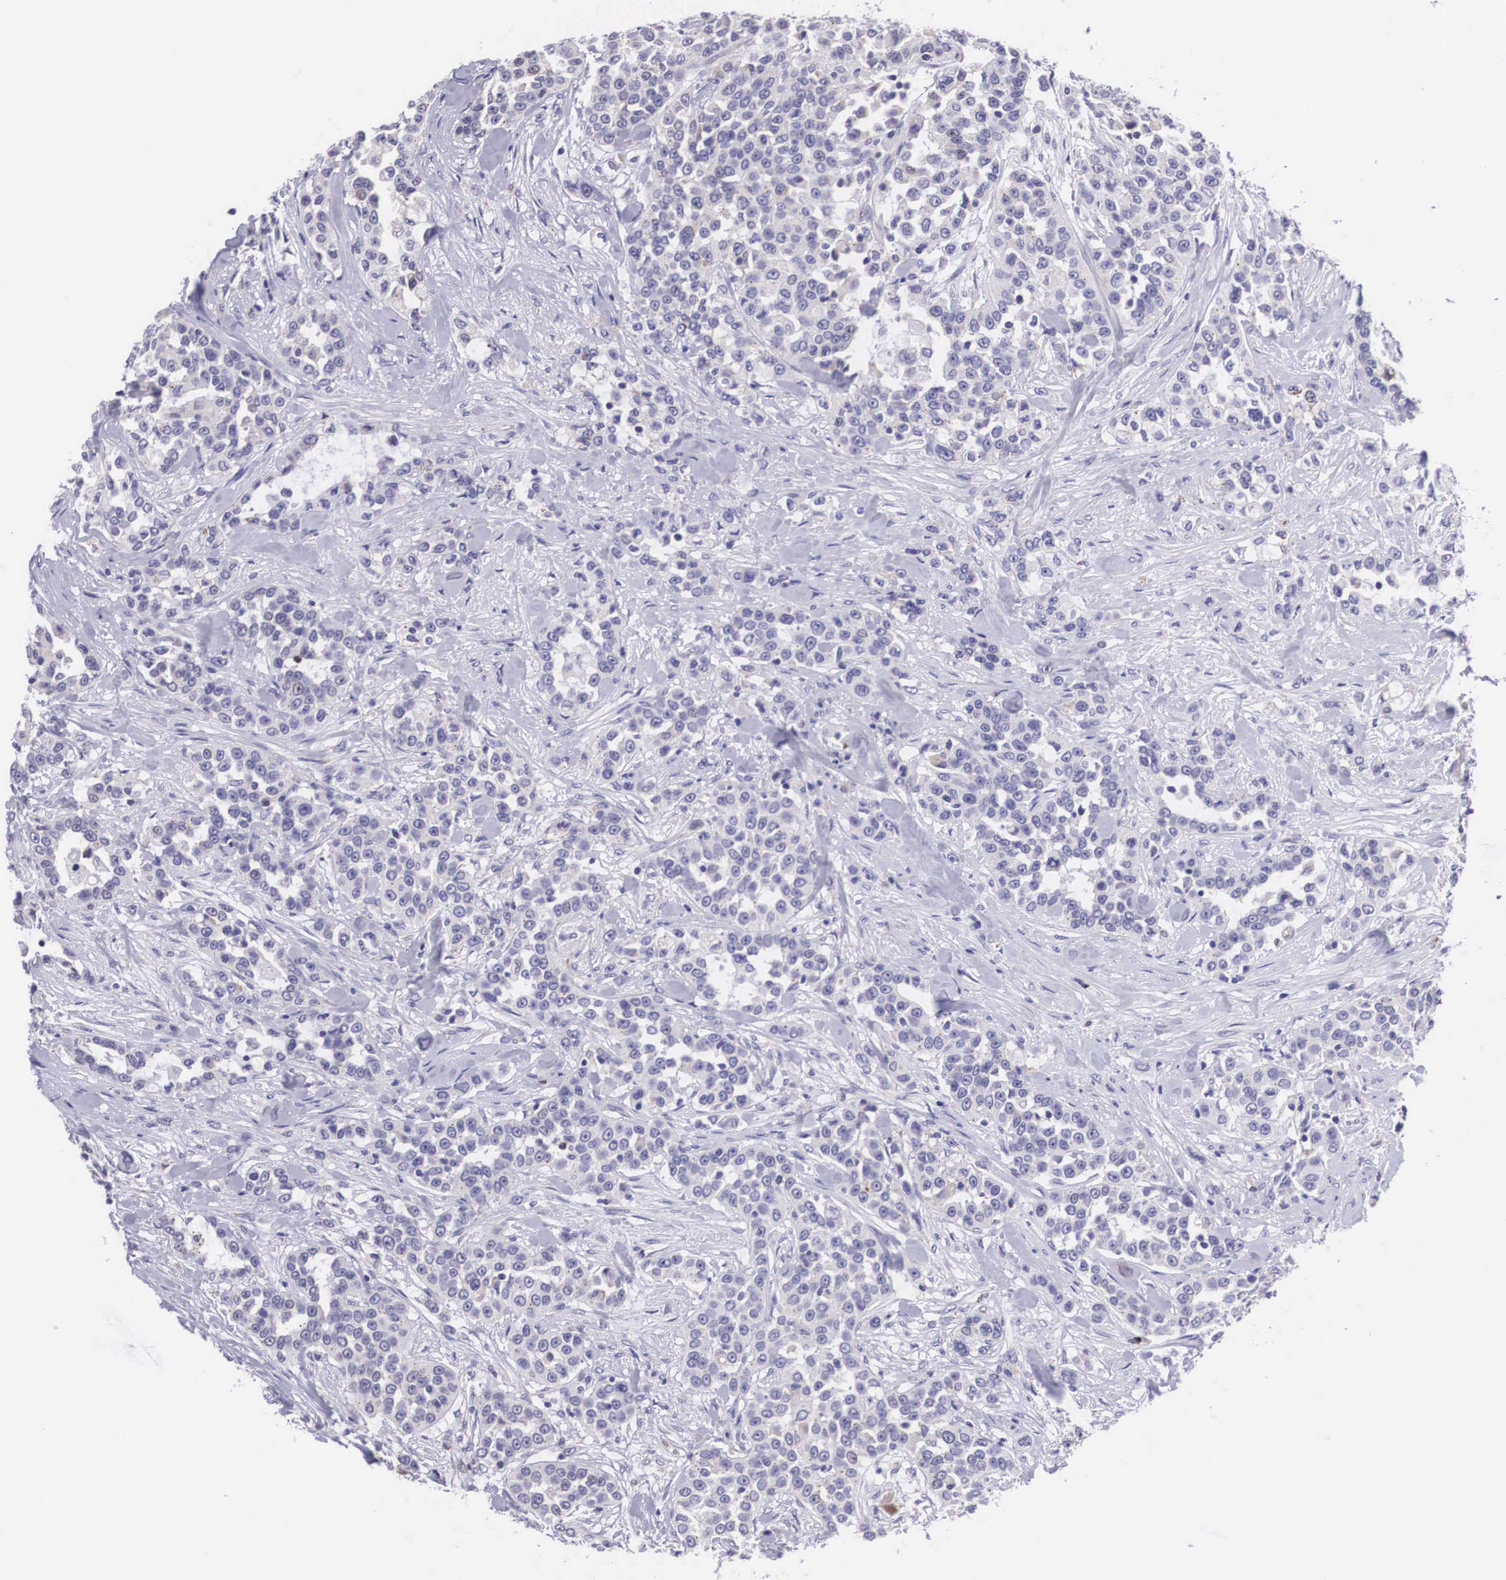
{"staining": {"intensity": "negative", "quantity": "none", "location": "none"}, "tissue": "urothelial cancer", "cell_type": "Tumor cells", "image_type": "cancer", "snomed": [{"axis": "morphology", "description": "Urothelial carcinoma, High grade"}, {"axis": "topography", "description": "Urinary bladder"}], "caption": "Tumor cells are negative for brown protein staining in urothelial cancer.", "gene": "ARG2", "patient": {"sex": "female", "age": 80}}